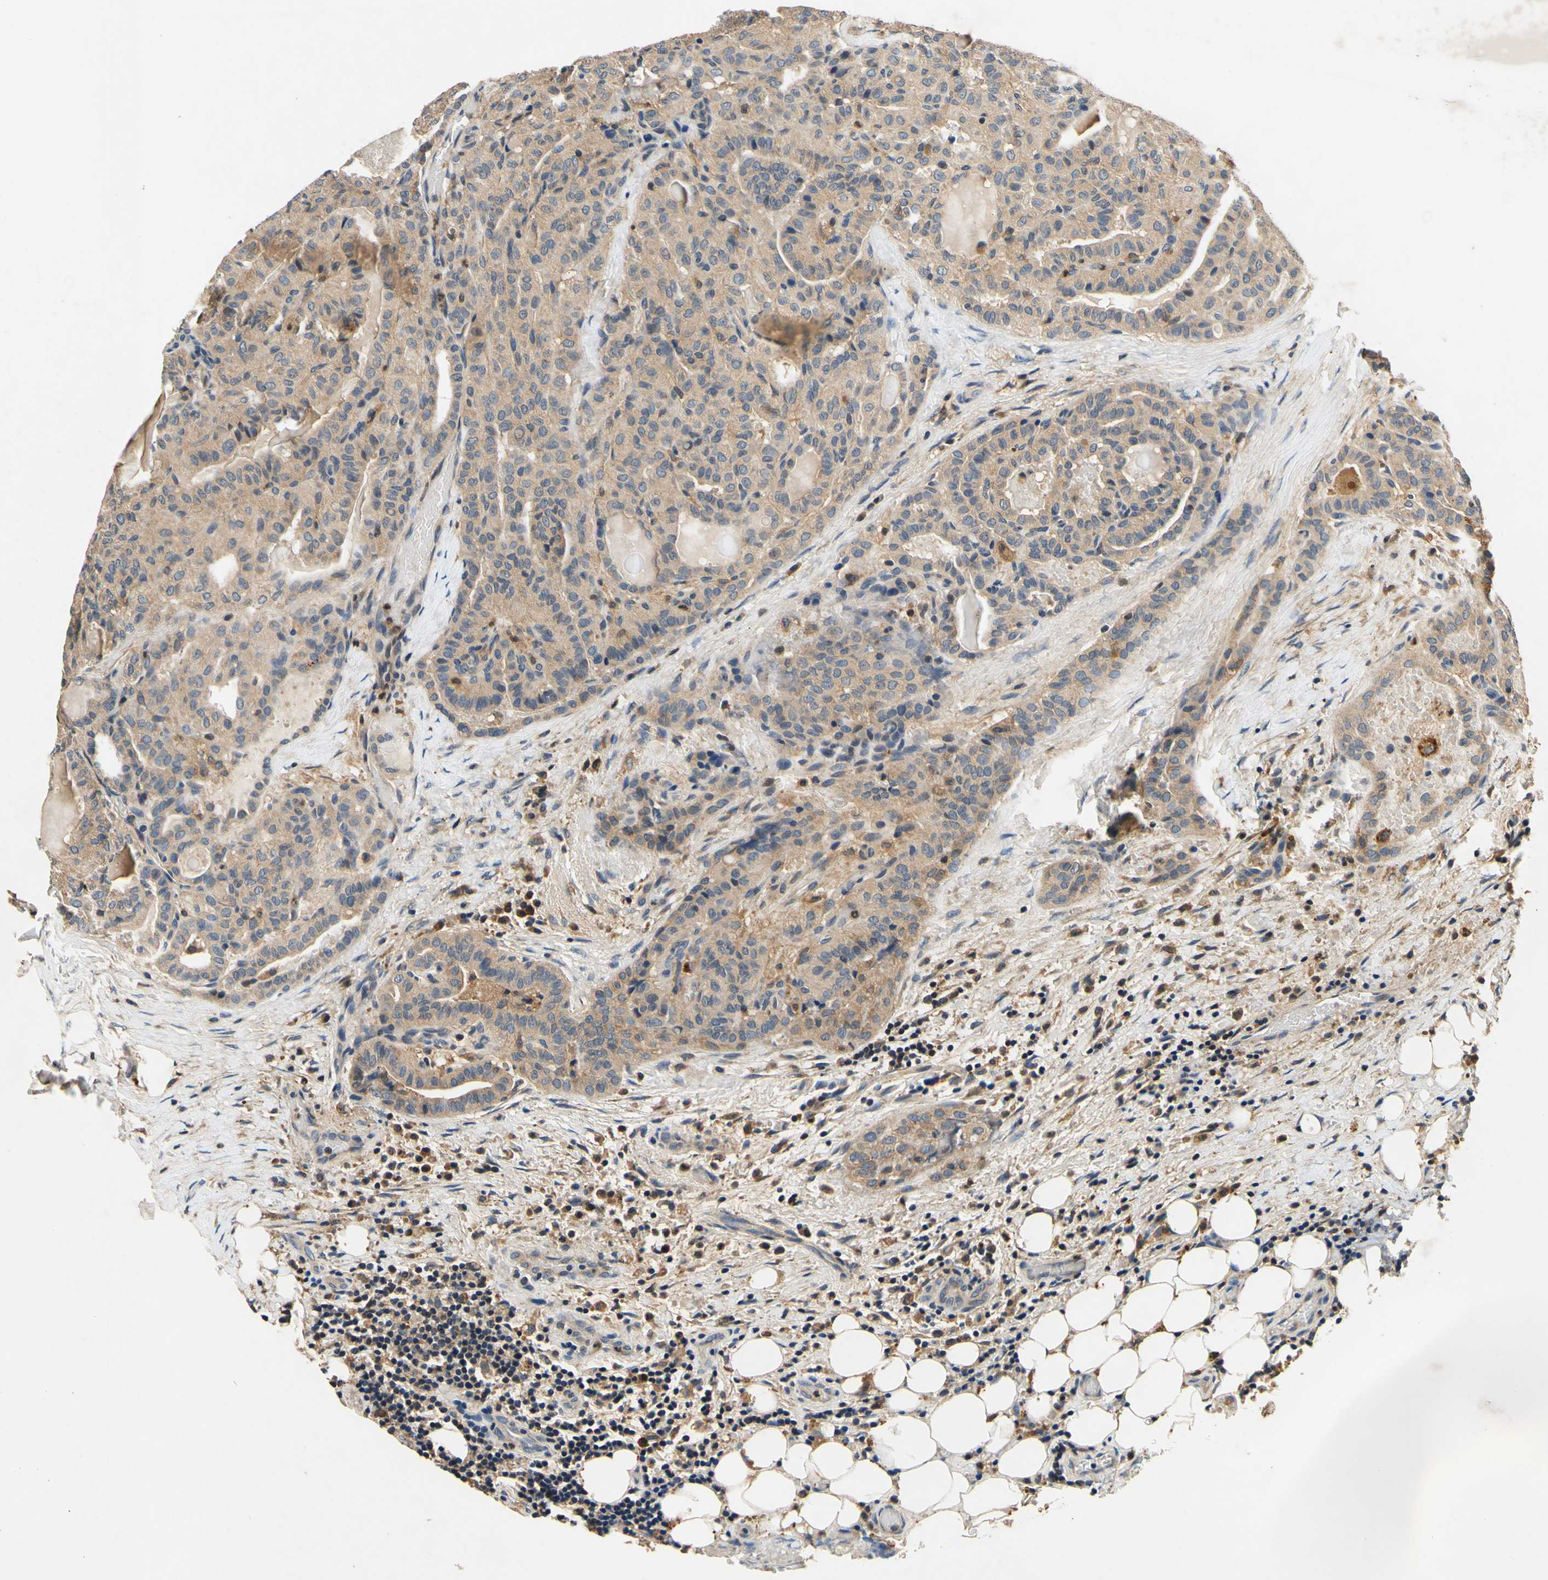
{"staining": {"intensity": "weak", "quantity": "25%-75%", "location": "cytoplasmic/membranous"}, "tissue": "thyroid cancer", "cell_type": "Tumor cells", "image_type": "cancer", "snomed": [{"axis": "morphology", "description": "Papillary adenocarcinoma, NOS"}, {"axis": "topography", "description": "Thyroid gland"}], "caption": "Protein positivity by immunohistochemistry reveals weak cytoplasmic/membranous positivity in about 25%-75% of tumor cells in thyroid cancer (papillary adenocarcinoma). (DAB IHC, brown staining for protein, blue staining for nuclei).", "gene": "PLA2G4A", "patient": {"sex": "male", "age": 77}}